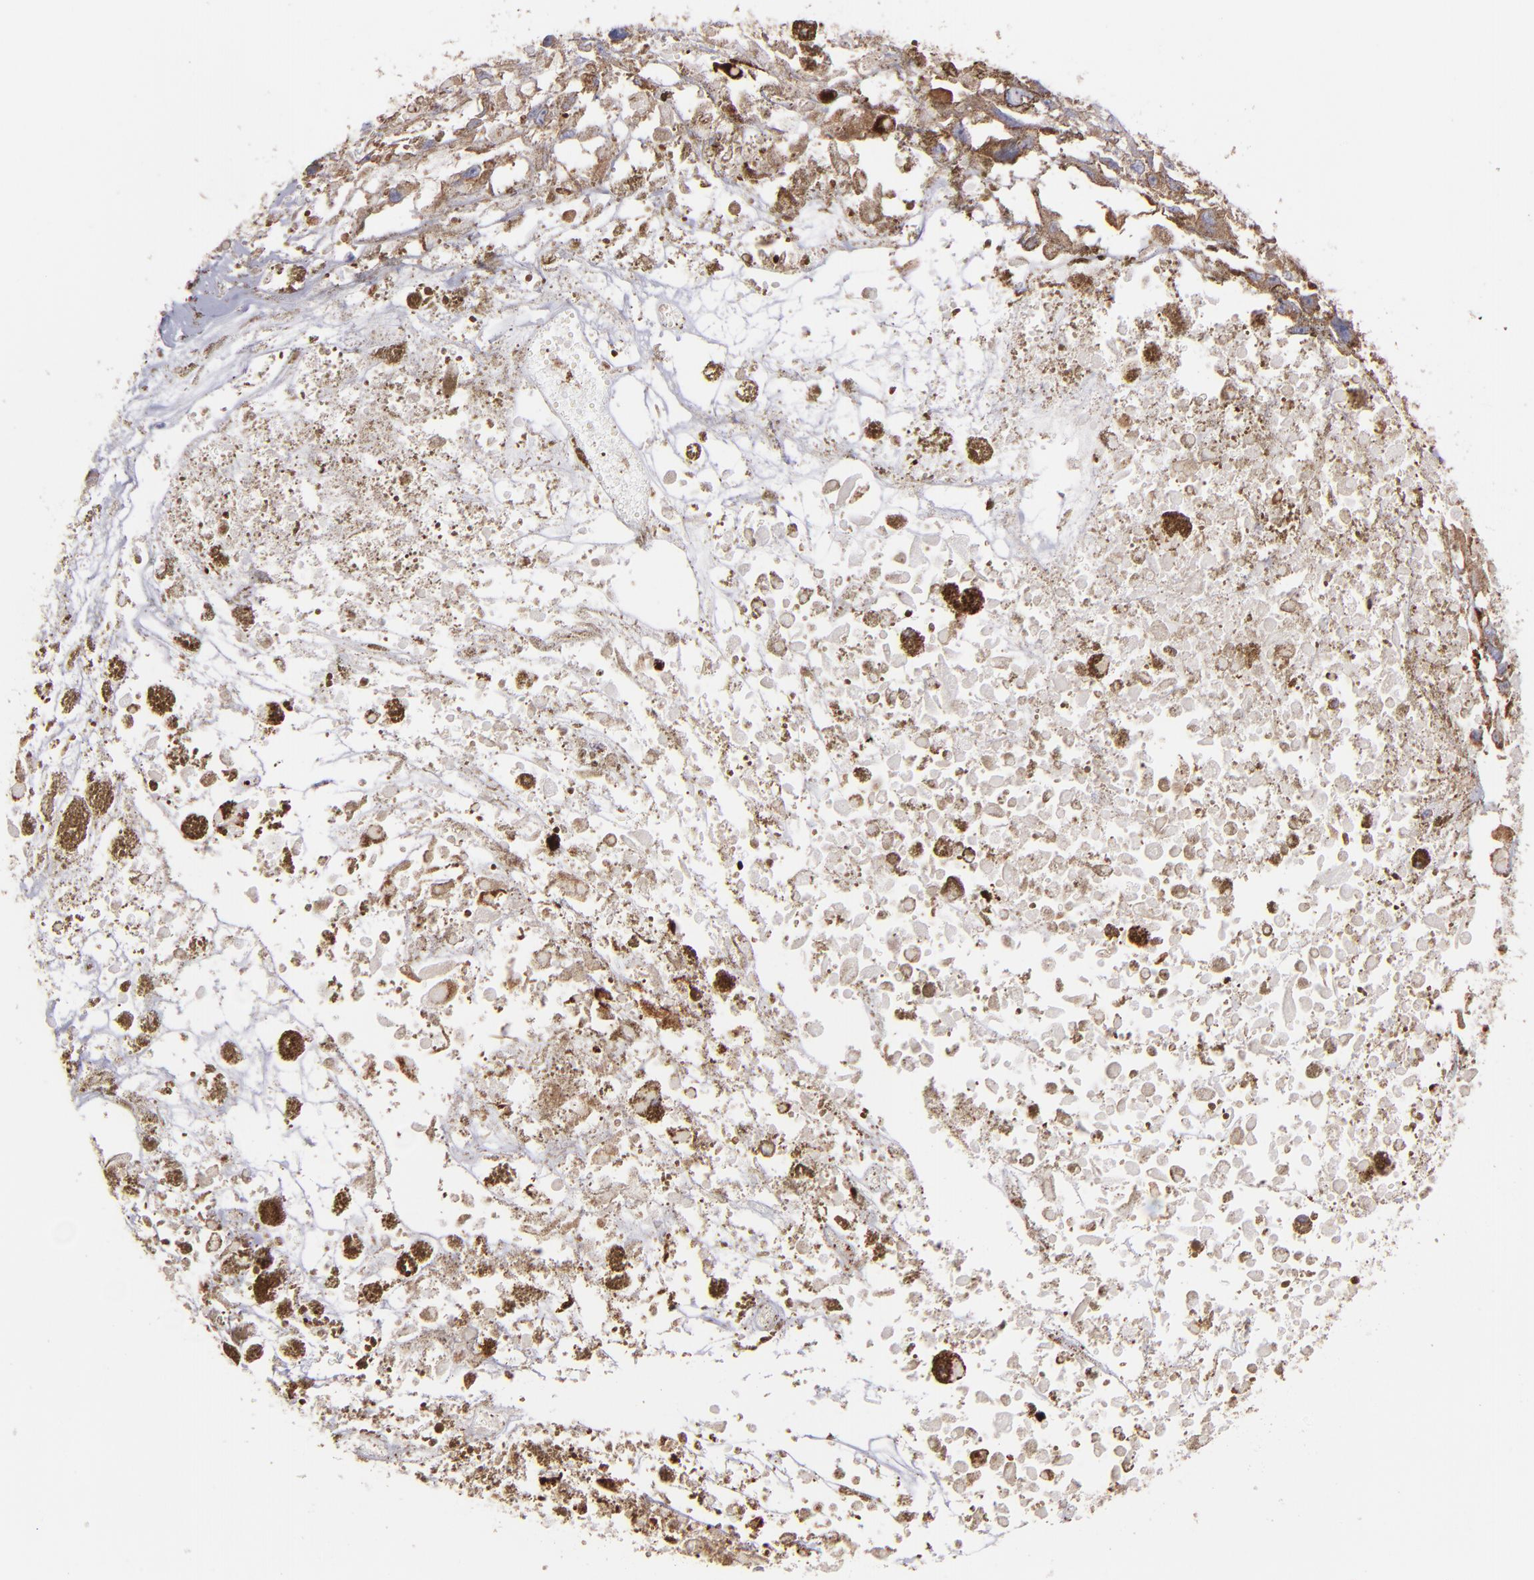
{"staining": {"intensity": "weak", "quantity": ">75%", "location": "cytoplasmic/membranous"}, "tissue": "melanoma", "cell_type": "Tumor cells", "image_type": "cancer", "snomed": [{"axis": "morphology", "description": "Malignant melanoma, Metastatic site"}, {"axis": "topography", "description": "Lymph node"}], "caption": "Protein expression analysis of melanoma shows weak cytoplasmic/membranous expression in about >75% of tumor cells.", "gene": "MAOB", "patient": {"sex": "male", "age": 59}}